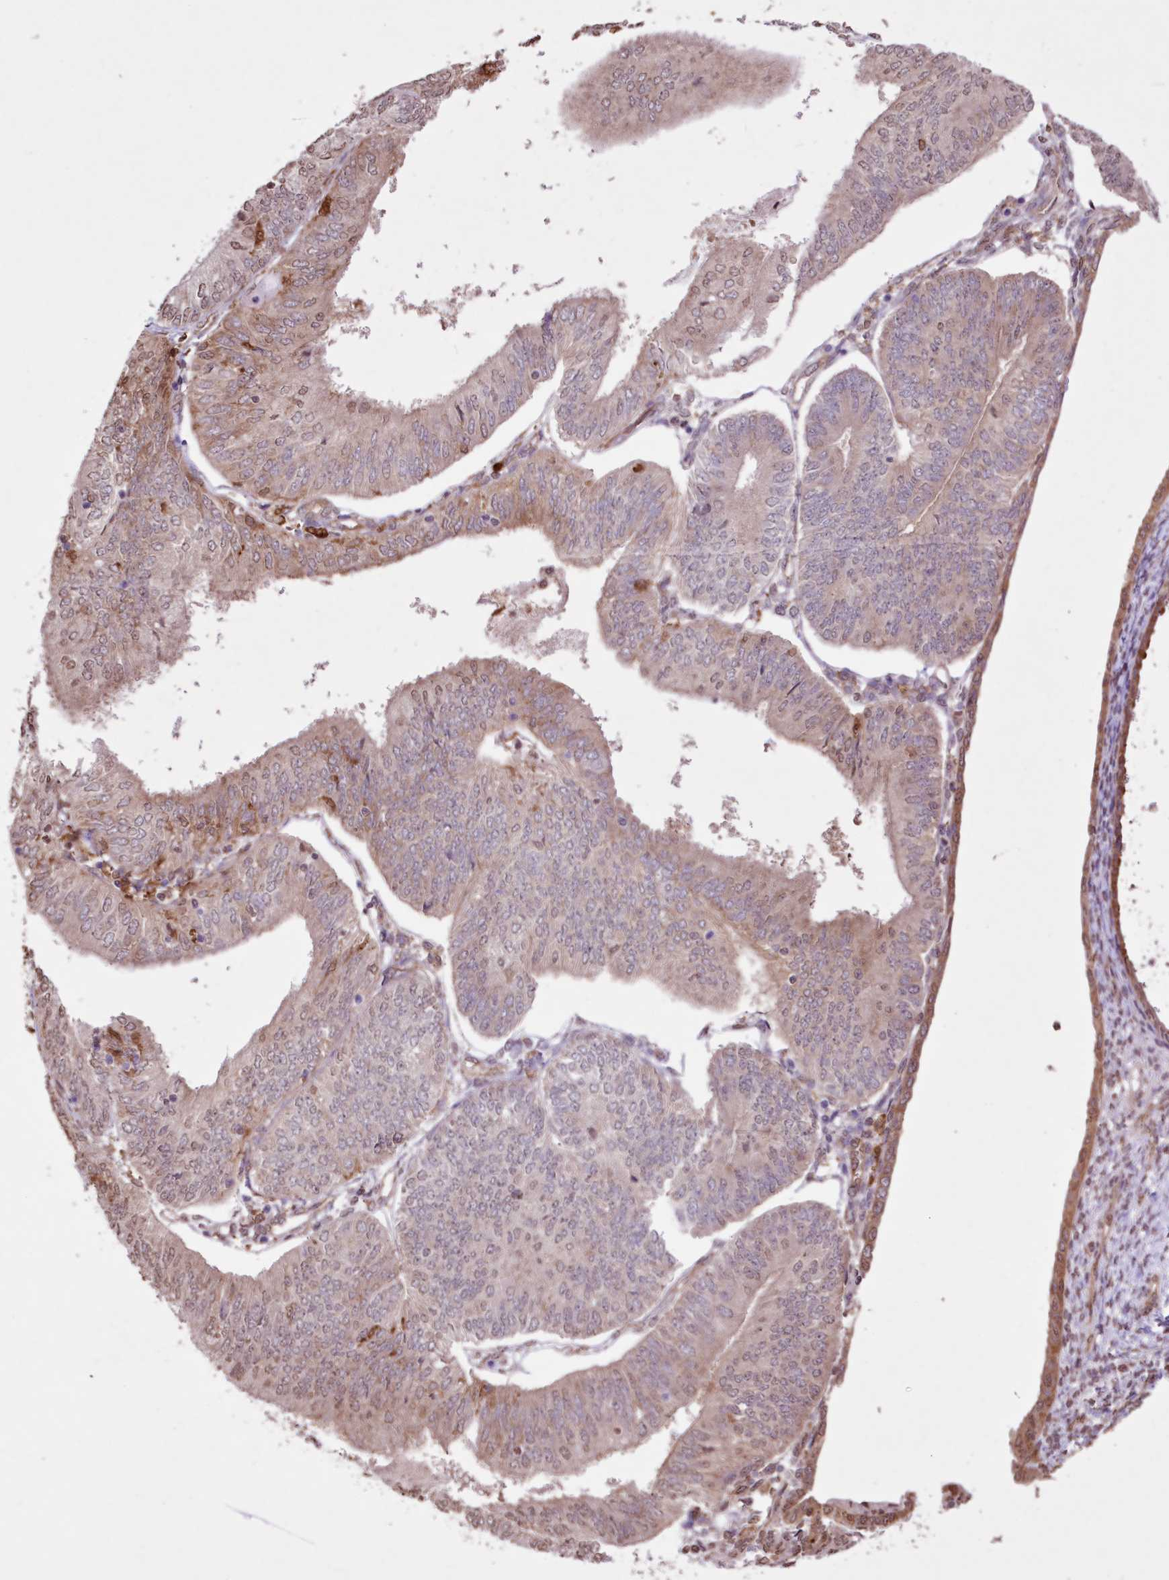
{"staining": {"intensity": "weak", "quantity": ">75%", "location": "cytoplasmic/membranous,nuclear"}, "tissue": "endometrial cancer", "cell_type": "Tumor cells", "image_type": "cancer", "snomed": [{"axis": "morphology", "description": "Adenocarcinoma, NOS"}, {"axis": "topography", "description": "Endometrium"}], "caption": "This histopathology image reveals endometrial adenocarcinoma stained with immunohistochemistry (IHC) to label a protein in brown. The cytoplasmic/membranous and nuclear of tumor cells show weak positivity for the protein. Nuclei are counter-stained blue.", "gene": "FCHO2", "patient": {"sex": "female", "age": 58}}